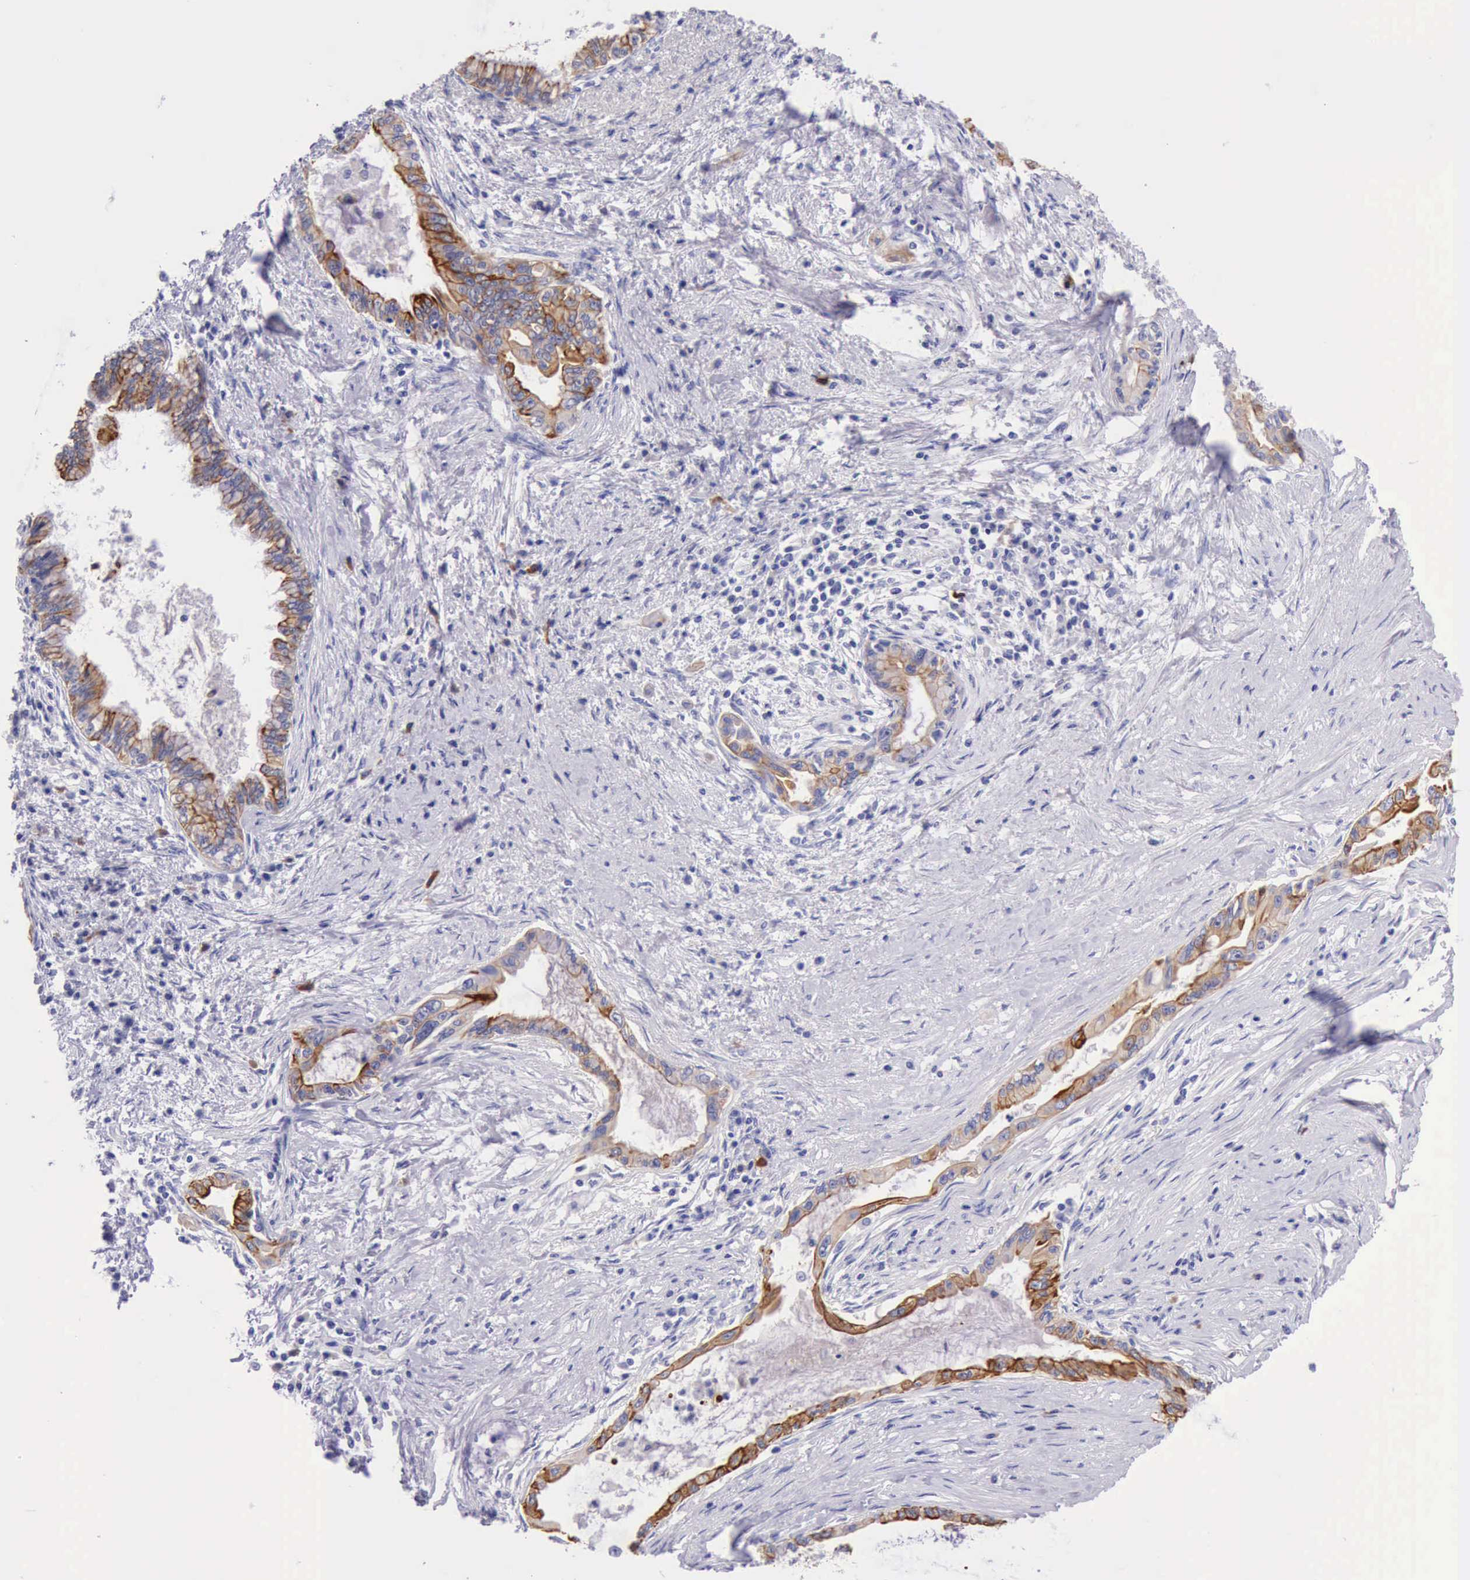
{"staining": {"intensity": "moderate", "quantity": ">75%", "location": "cytoplasmic/membranous"}, "tissue": "pancreatic cancer", "cell_type": "Tumor cells", "image_type": "cancer", "snomed": [{"axis": "morphology", "description": "Adenocarcinoma, NOS"}, {"axis": "topography", "description": "Pancreas"}], "caption": "Immunohistochemistry of adenocarcinoma (pancreatic) demonstrates medium levels of moderate cytoplasmic/membranous expression in approximately >75% of tumor cells. (Brightfield microscopy of DAB IHC at high magnification).", "gene": "KRT8", "patient": {"sex": "female", "age": 64}}